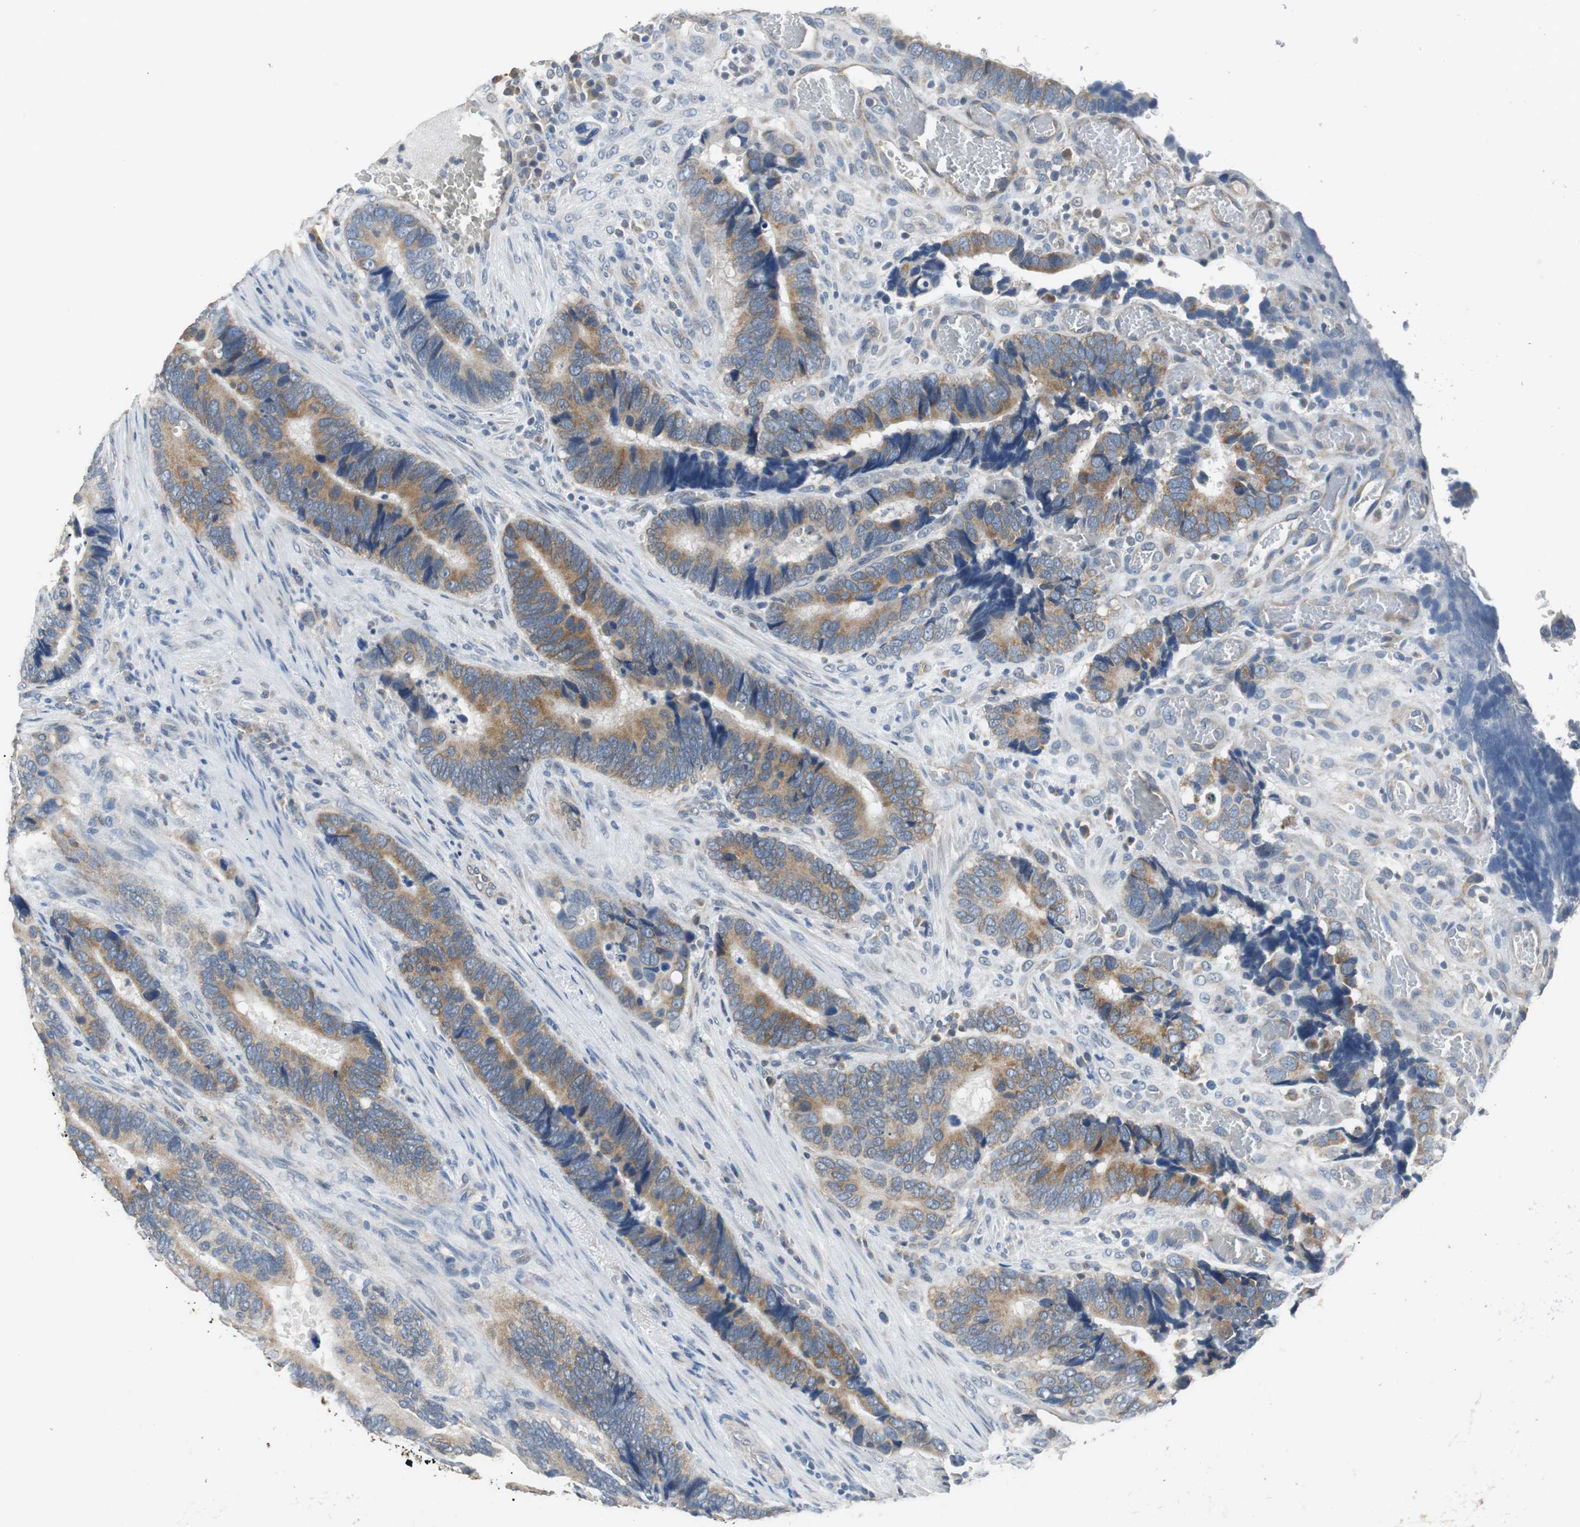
{"staining": {"intensity": "moderate", "quantity": "25%-75%", "location": "cytoplasmic/membranous"}, "tissue": "colorectal cancer", "cell_type": "Tumor cells", "image_type": "cancer", "snomed": [{"axis": "morphology", "description": "Adenocarcinoma, NOS"}, {"axis": "topography", "description": "Colon"}], "caption": "This histopathology image demonstrates IHC staining of adenocarcinoma (colorectal), with medium moderate cytoplasmic/membranous staining in approximately 25%-75% of tumor cells.", "gene": "ALDH4A1", "patient": {"sex": "male", "age": 72}}